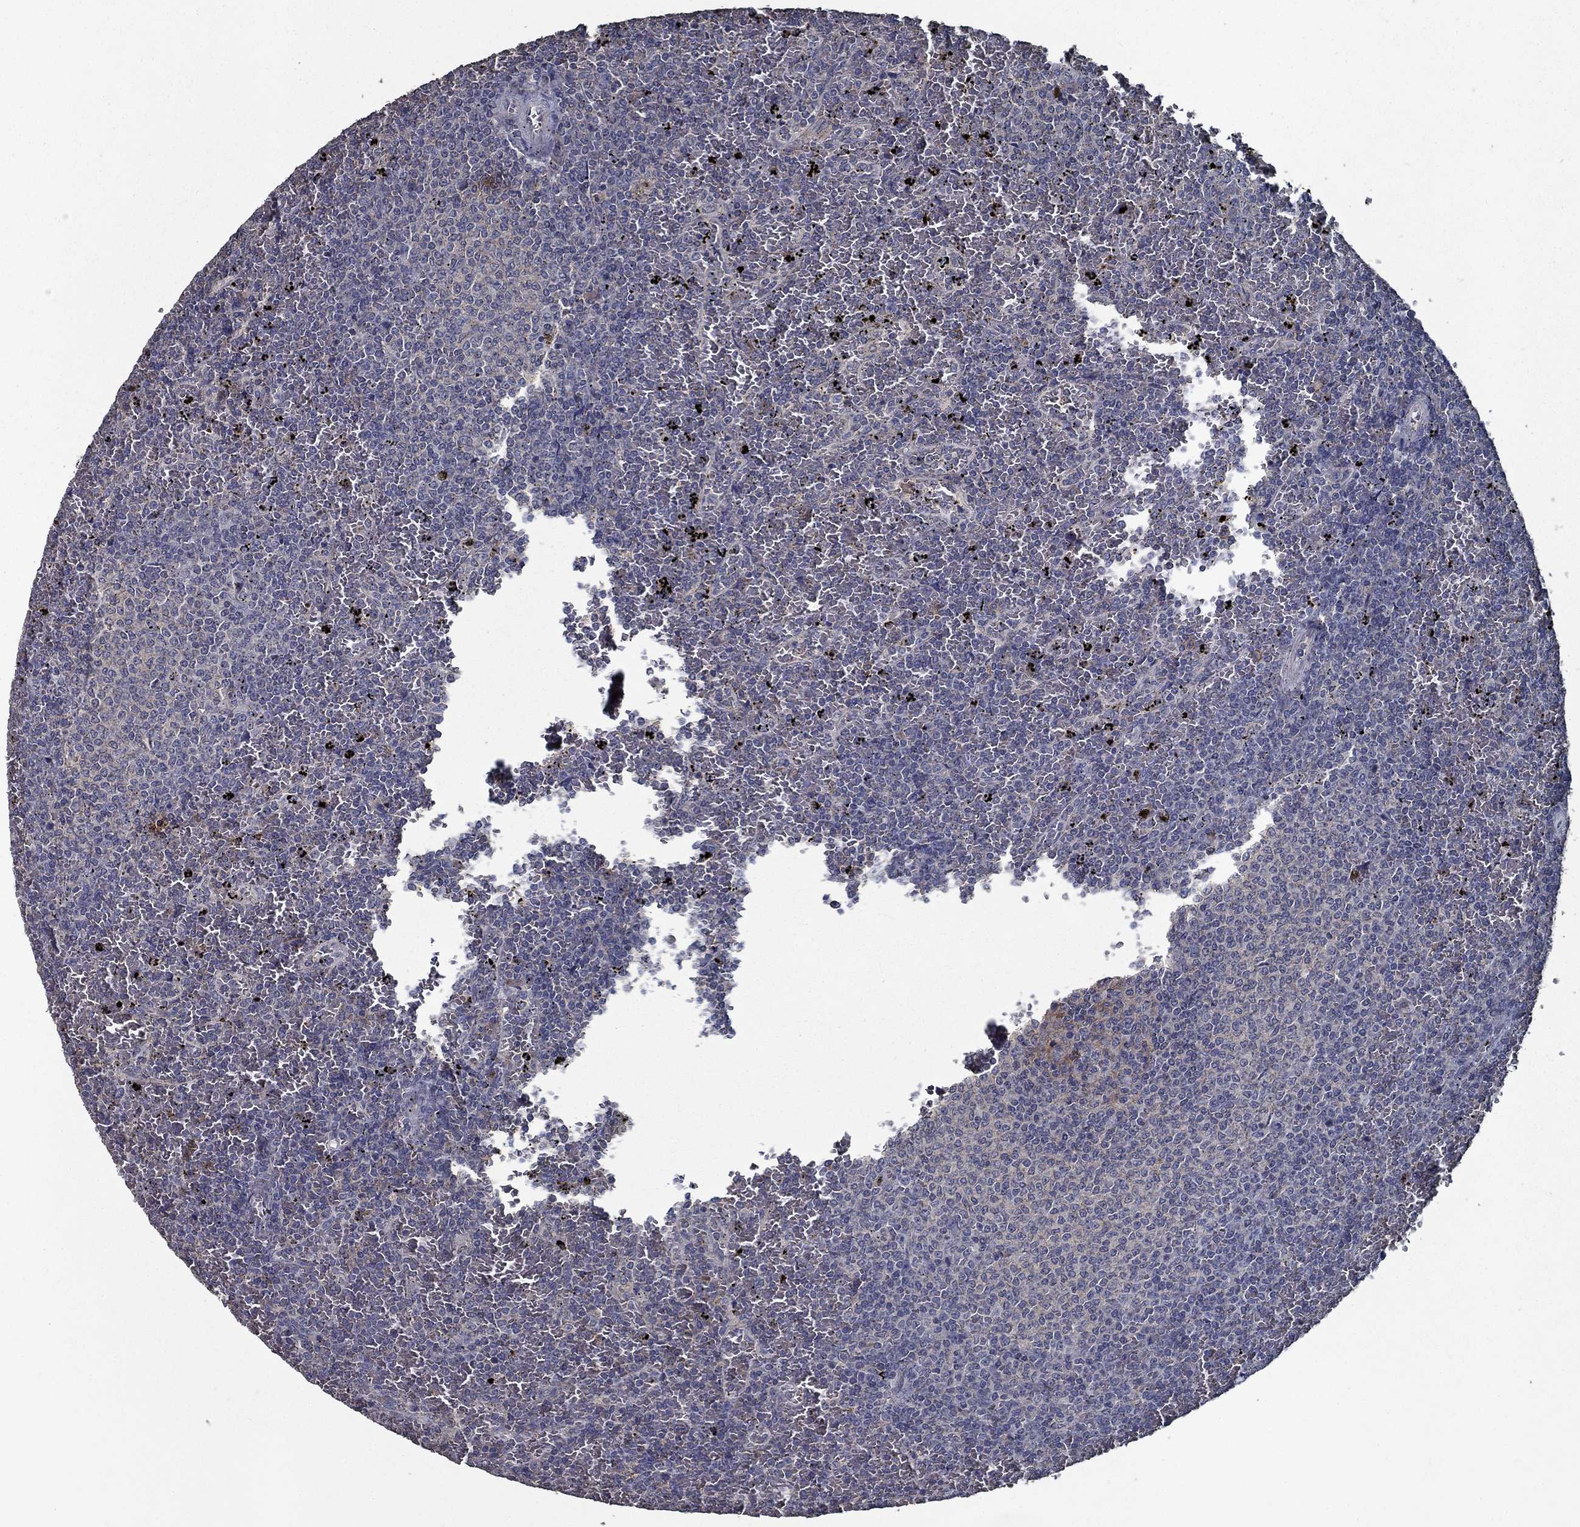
{"staining": {"intensity": "negative", "quantity": "none", "location": "none"}, "tissue": "lymphoma", "cell_type": "Tumor cells", "image_type": "cancer", "snomed": [{"axis": "morphology", "description": "Malignant lymphoma, non-Hodgkin's type, Low grade"}, {"axis": "topography", "description": "Spleen"}], "caption": "The photomicrograph shows no staining of tumor cells in lymphoma. (Stains: DAB IHC with hematoxylin counter stain, Microscopy: brightfield microscopy at high magnification).", "gene": "SLC44A1", "patient": {"sex": "female", "age": 77}}